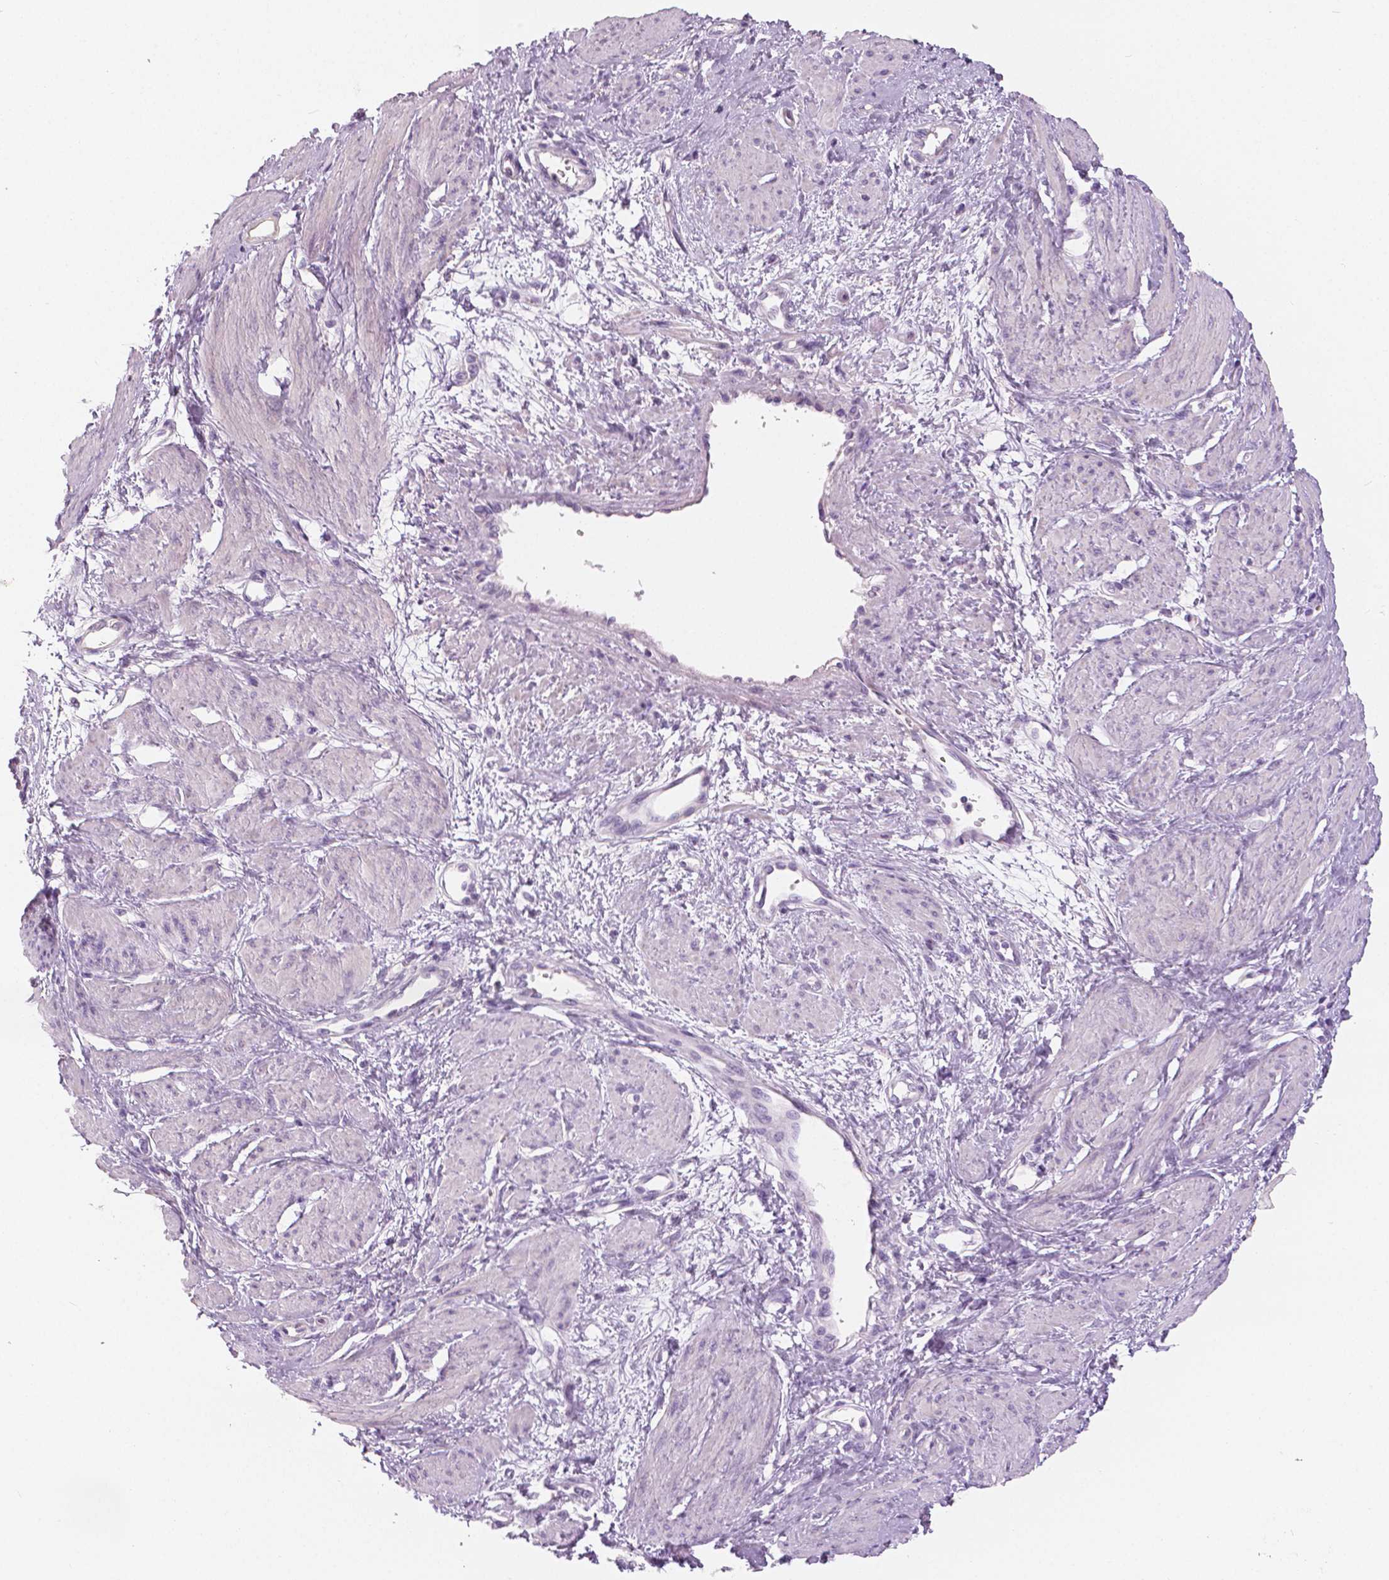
{"staining": {"intensity": "negative", "quantity": "none", "location": "none"}, "tissue": "smooth muscle", "cell_type": "Smooth muscle cells", "image_type": "normal", "snomed": [{"axis": "morphology", "description": "Normal tissue, NOS"}, {"axis": "topography", "description": "Smooth muscle"}, {"axis": "topography", "description": "Uterus"}], "caption": "Immunohistochemistry (IHC) image of normal smooth muscle stained for a protein (brown), which shows no expression in smooth muscle cells. The staining was performed using DAB to visualize the protein expression in brown, while the nuclei were stained in blue with hematoxylin (Magnification: 20x).", "gene": "SLC24A1", "patient": {"sex": "female", "age": 39}}